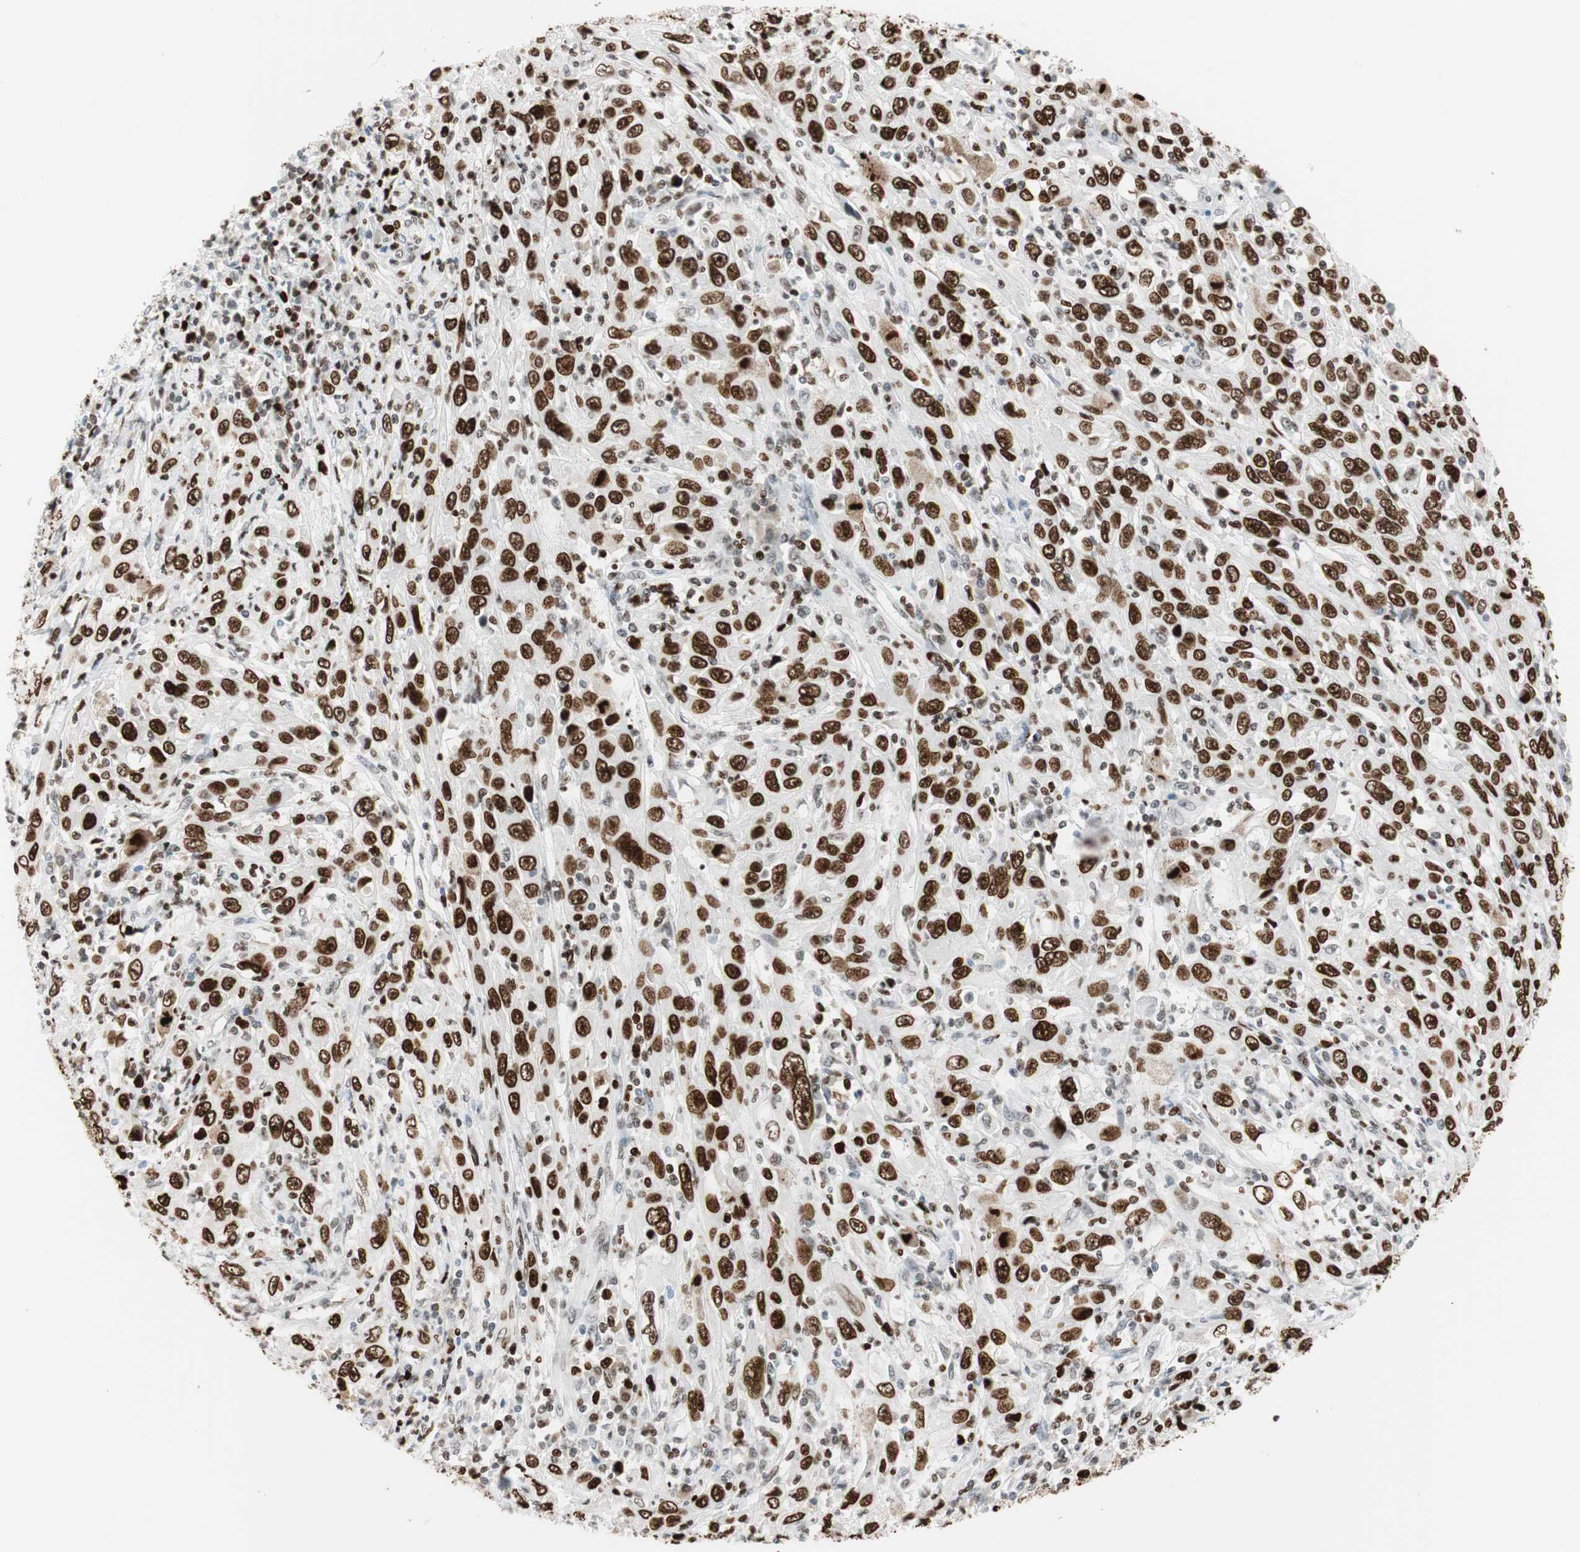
{"staining": {"intensity": "strong", "quantity": ">75%", "location": "nuclear"}, "tissue": "cervical cancer", "cell_type": "Tumor cells", "image_type": "cancer", "snomed": [{"axis": "morphology", "description": "Squamous cell carcinoma, NOS"}, {"axis": "topography", "description": "Cervix"}], "caption": "An IHC micrograph of tumor tissue is shown. Protein staining in brown shows strong nuclear positivity in cervical cancer (squamous cell carcinoma) within tumor cells. (IHC, brightfield microscopy, high magnification).", "gene": "EZH2", "patient": {"sex": "female", "age": 46}}